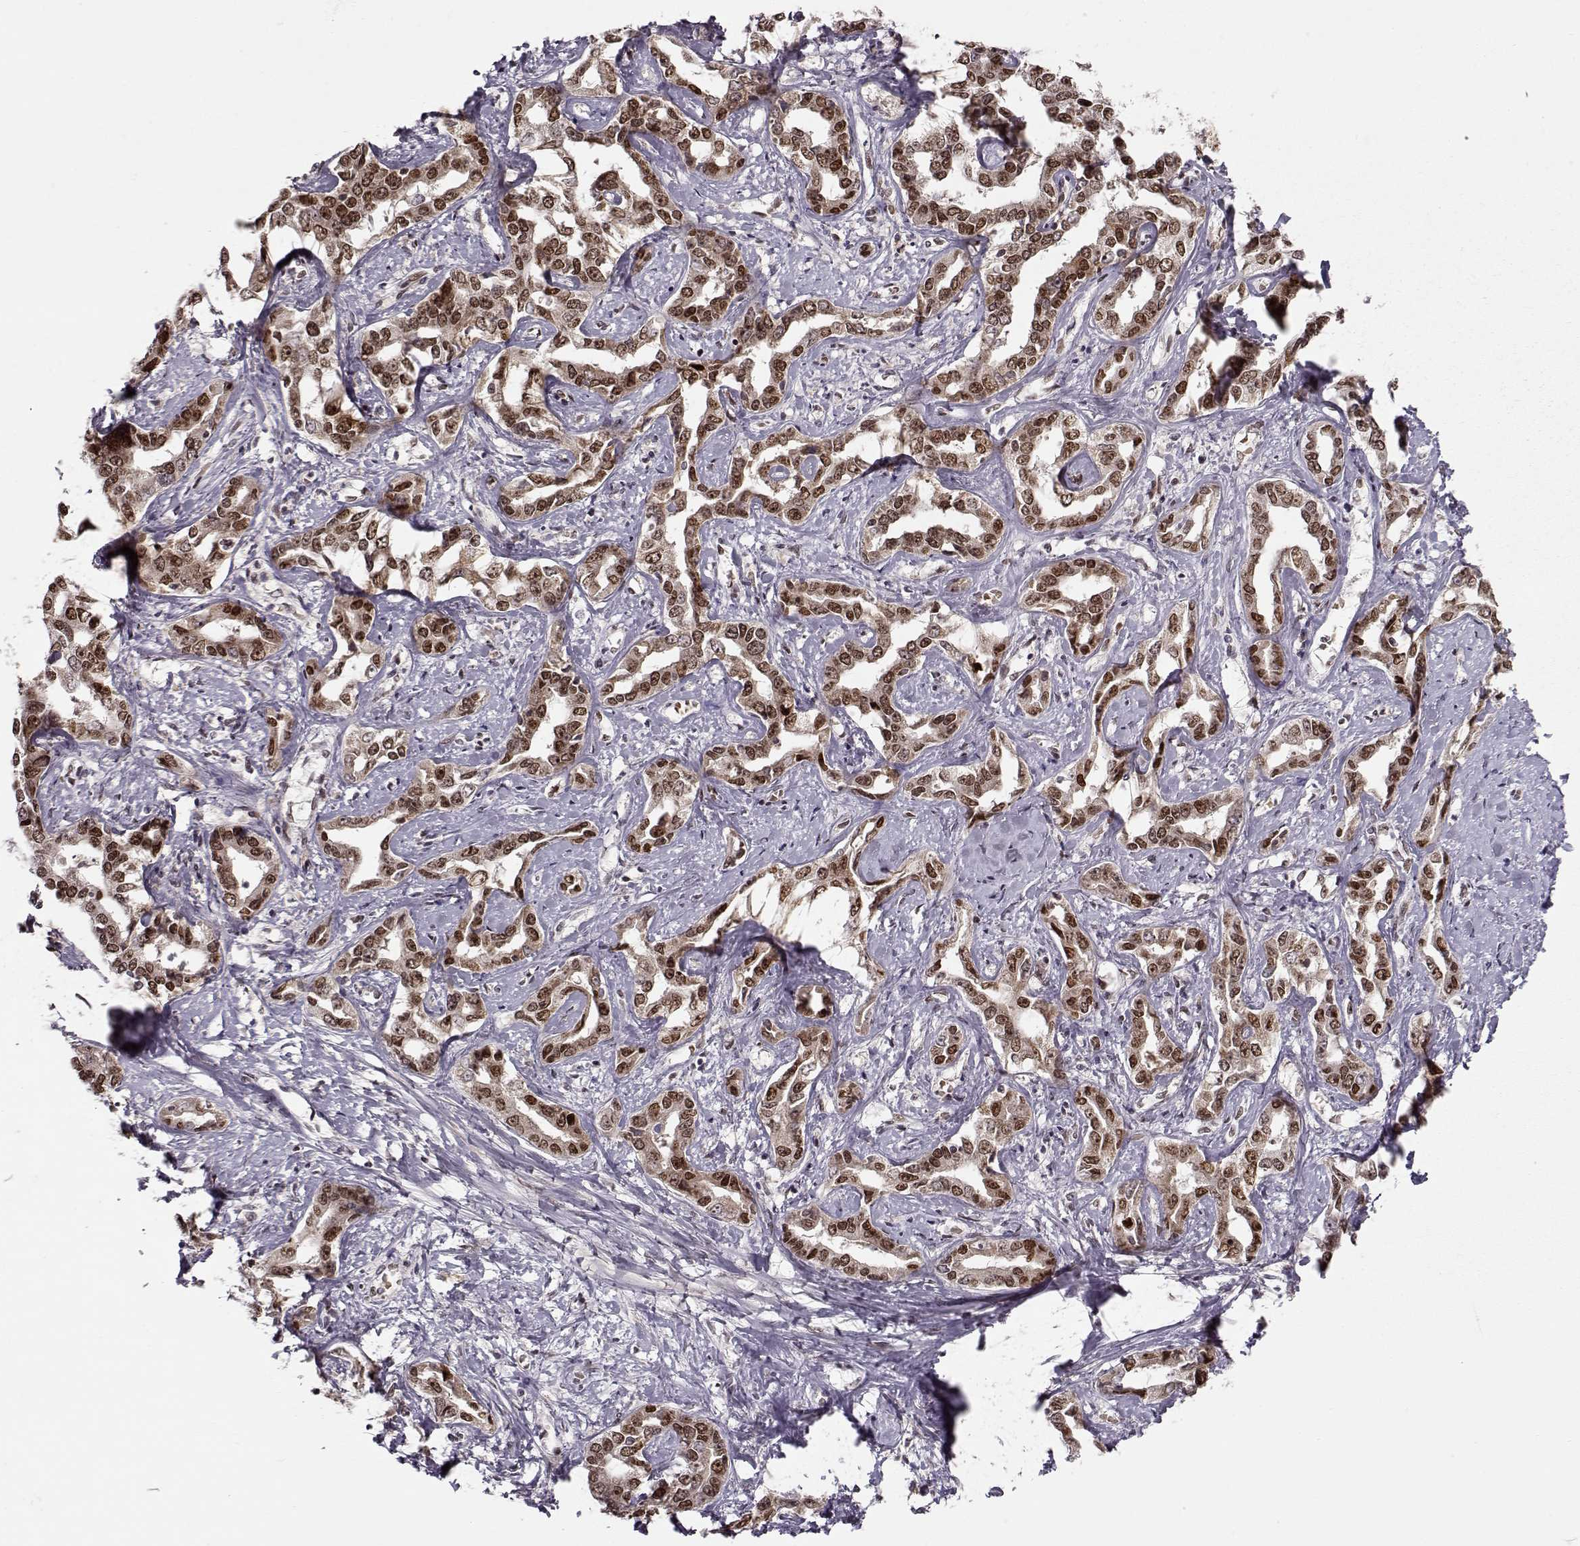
{"staining": {"intensity": "strong", "quantity": ">75%", "location": "nuclear"}, "tissue": "liver cancer", "cell_type": "Tumor cells", "image_type": "cancer", "snomed": [{"axis": "morphology", "description": "Cholangiocarcinoma"}, {"axis": "topography", "description": "Liver"}], "caption": "The photomicrograph shows a brown stain indicating the presence of a protein in the nuclear of tumor cells in liver cancer. The staining was performed using DAB to visualize the protein expression in brown, while the nuclei were stained in blue with hematoxylin (Magnification: 20x).", "gene": "RAI1", "patient": {"sex": "male", "age": 59}}